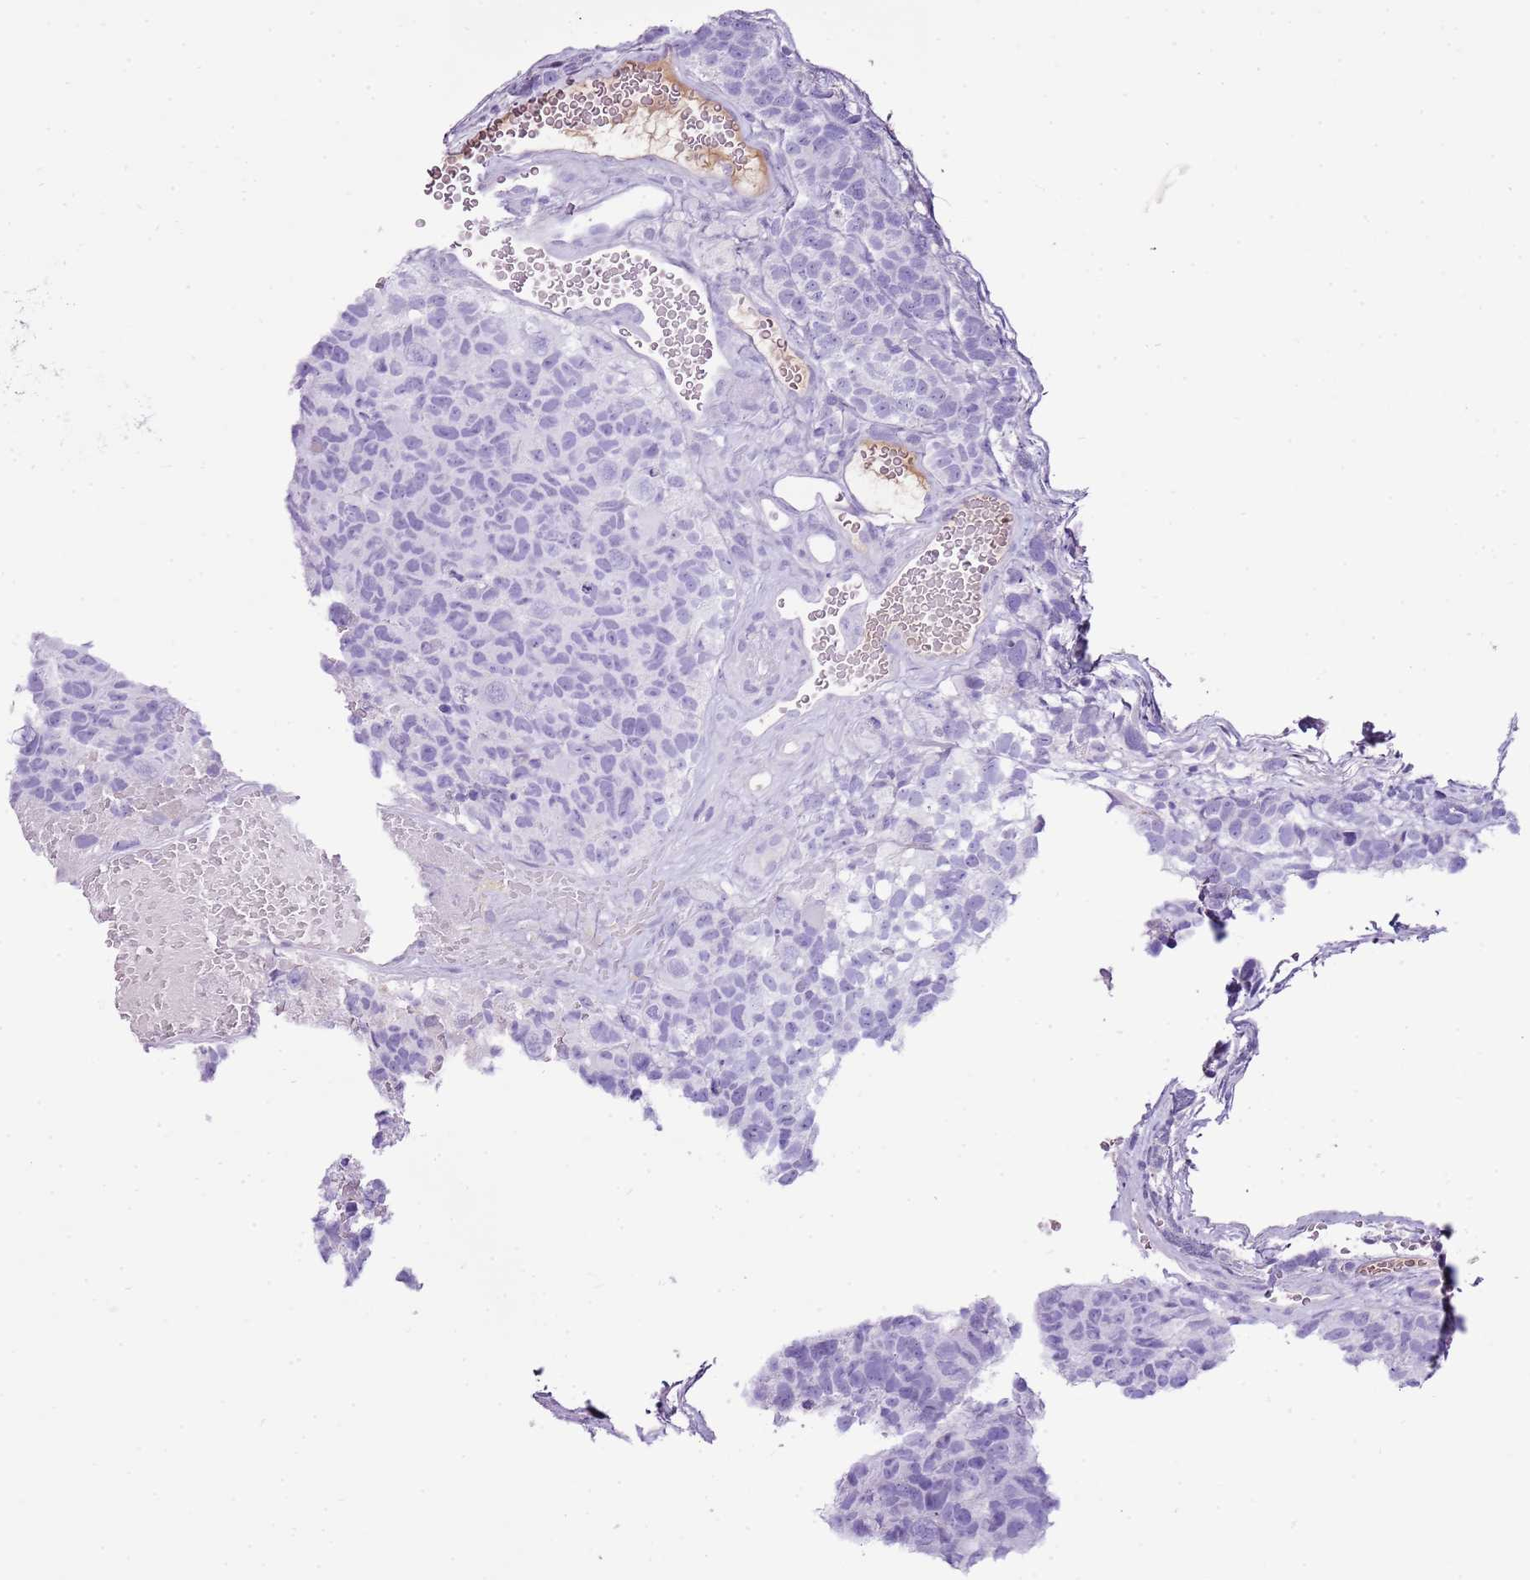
{"staining": {"intensity": "negative", "quantity": "none", "location": "none"}, "tissue": "glioma", "cell_type": "Tumor cells", "image_type": "cancer", "snomed": [{"axis": "morphology", "description": "Glioma, malignant, High grade"}, {"axis": "topography", "description": "Brain"}], "caption": "Immunohistochemistry (IHC) histopathology image of glioma stained for a protein (brown), which shows no positivity in tumor cells.", "gene": "IGKV3D-11", "patient": {"sex": "male", "age": 69}}